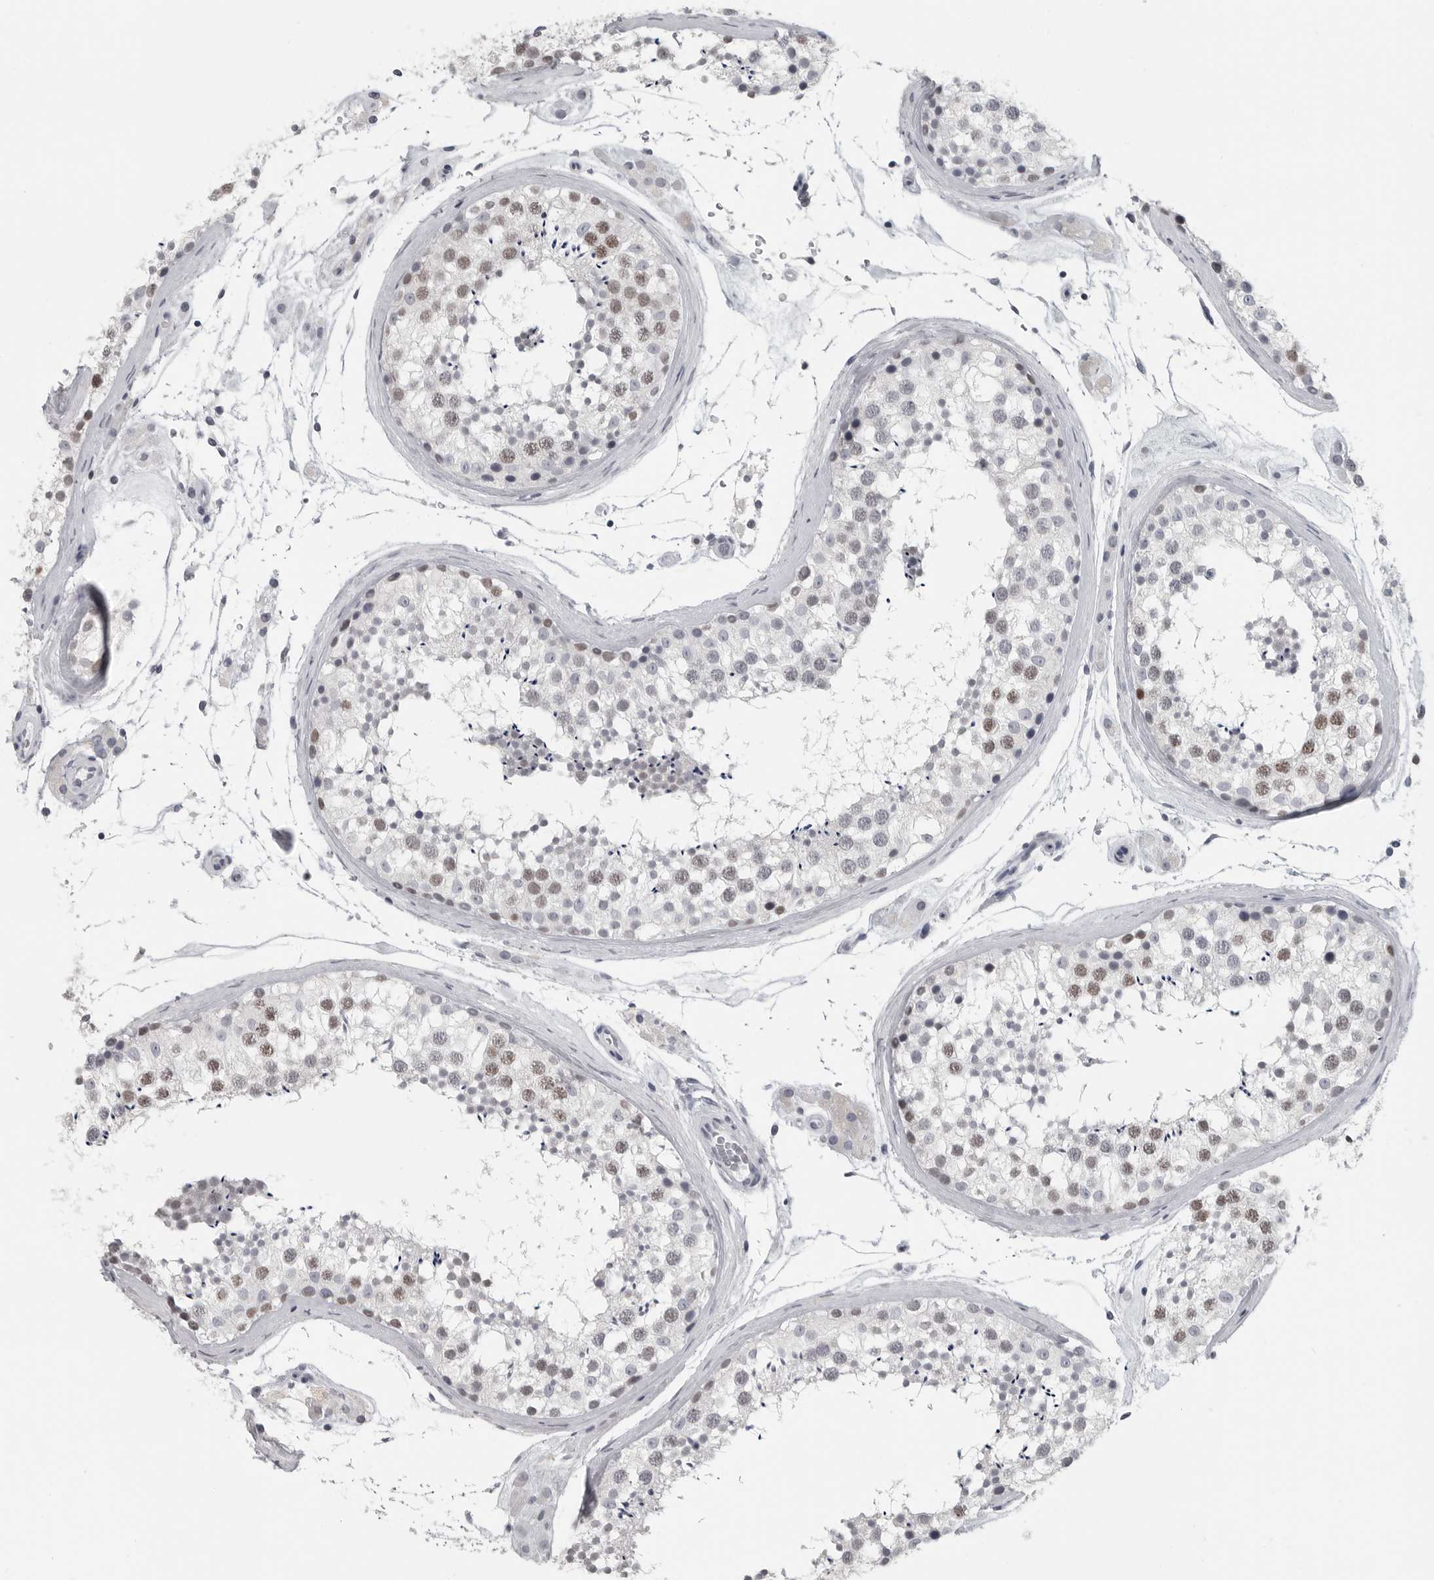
{"staining": {"intensity": "weak", "quantity": "25%-75%", "location": "nuclear"}, "tissue": "testis", "cell_type": "Cells in seminiferous ducts", "image_type": "normal", "snomed": [{"axis": "morphology", "description": "Normal tissue, NOS"}, {"axis": "topography", "description": "Testis"}], "caption": "DAB (3,3'-diaminobenzidine) immunohistochemical staining of benign human testis shows weak nuclear protein positivity in approximately 25%-75% of cells in seminiferous ducts. Nuclei are stained in blue.", "gene": "SATB2", "patient": {"sex": "male", "age": 46}}